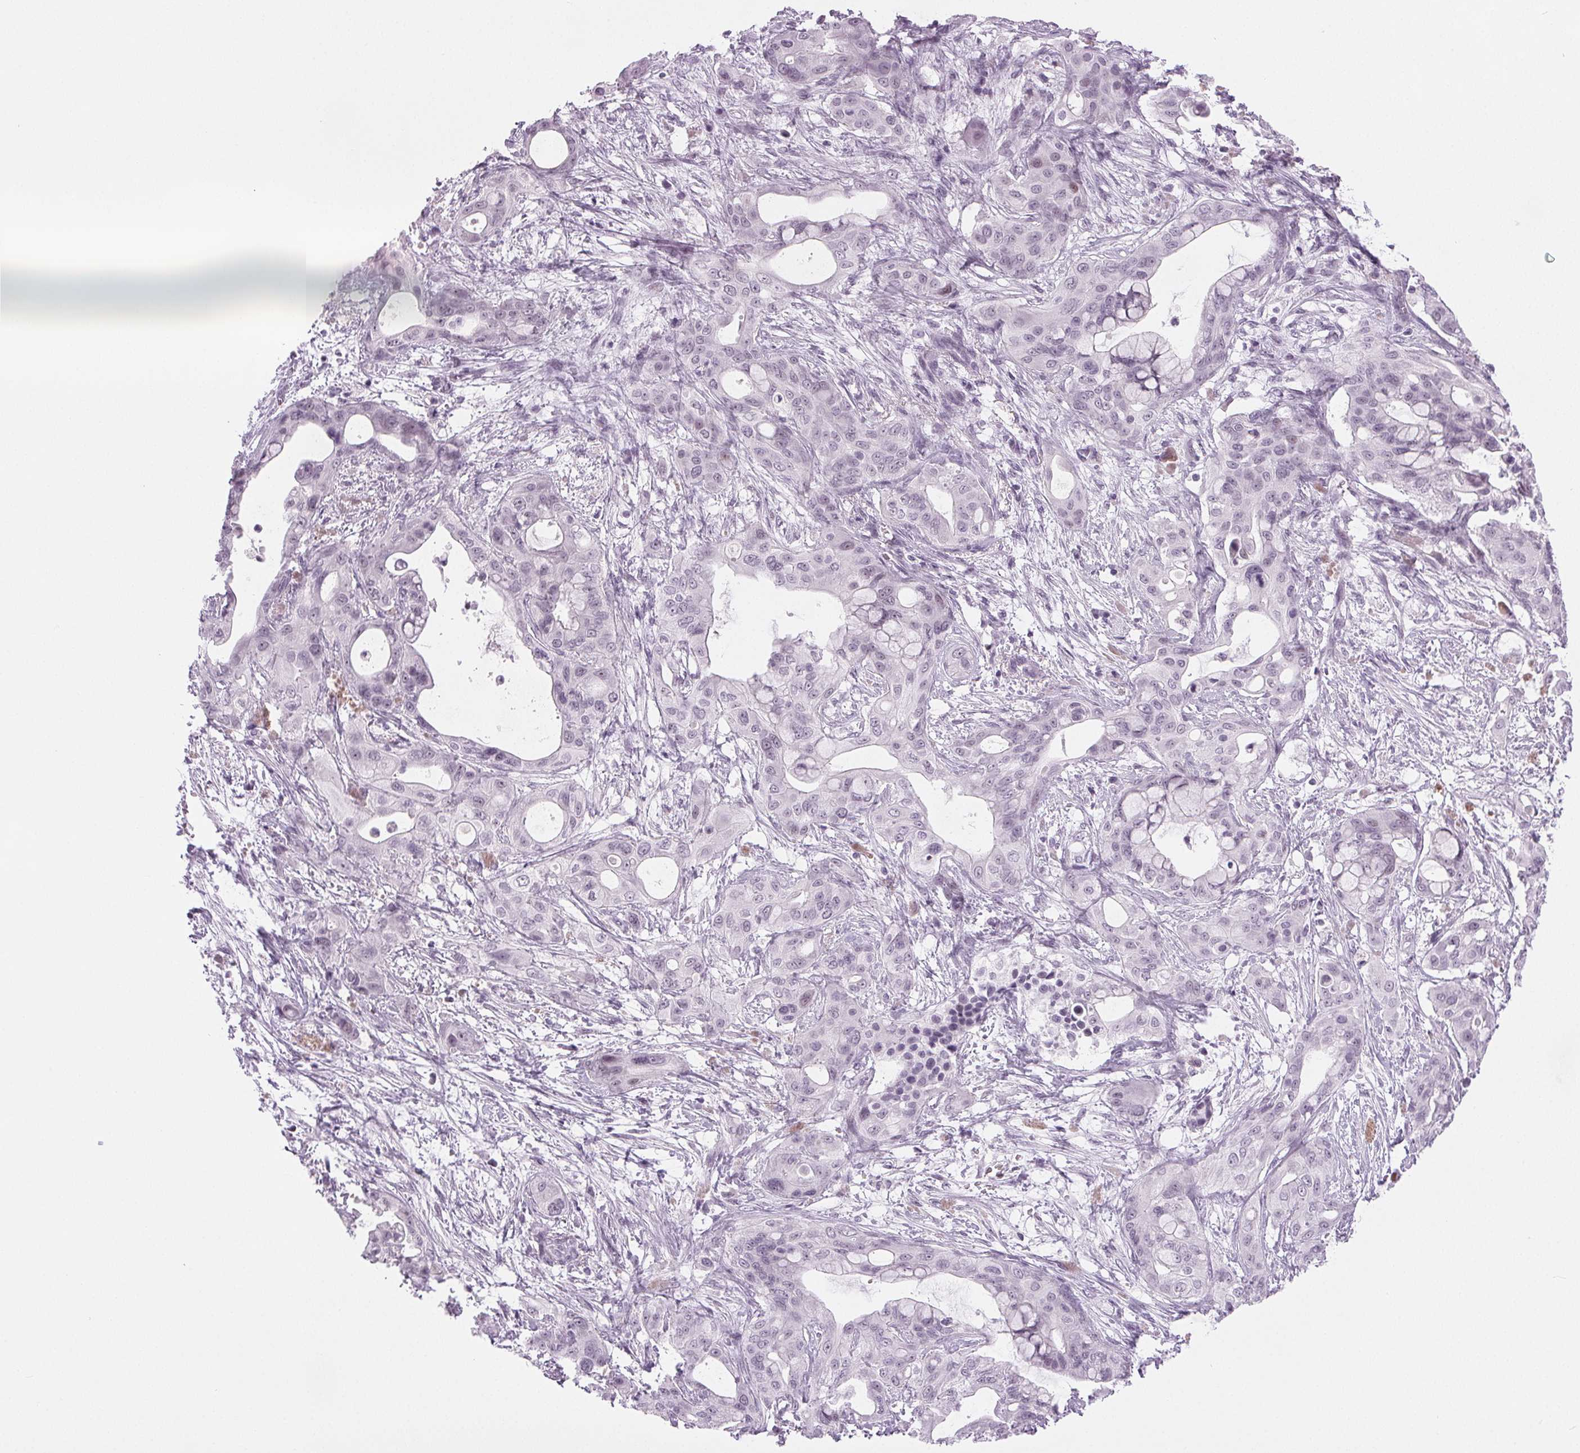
{"staining": {"intensity": "negative", "quantity": "none", "location": "none"}, "tissue": "pancreatic cancer", "cell_type": "Tumor cells", "image_type": "cancer", "snomed": [{"axis": "morphology", "description": "Adenocarcinoma, NOS"}, {"axis": "topography", "description": "Pancreas"}], "caption": "Immunohistochemistry (IHC) of human pancreatic cancer (adenocarcinoma) displays no staining in tumor cells.", "gene": "IGF2BP1", "patient": {"sex": "male", "age": 71}}